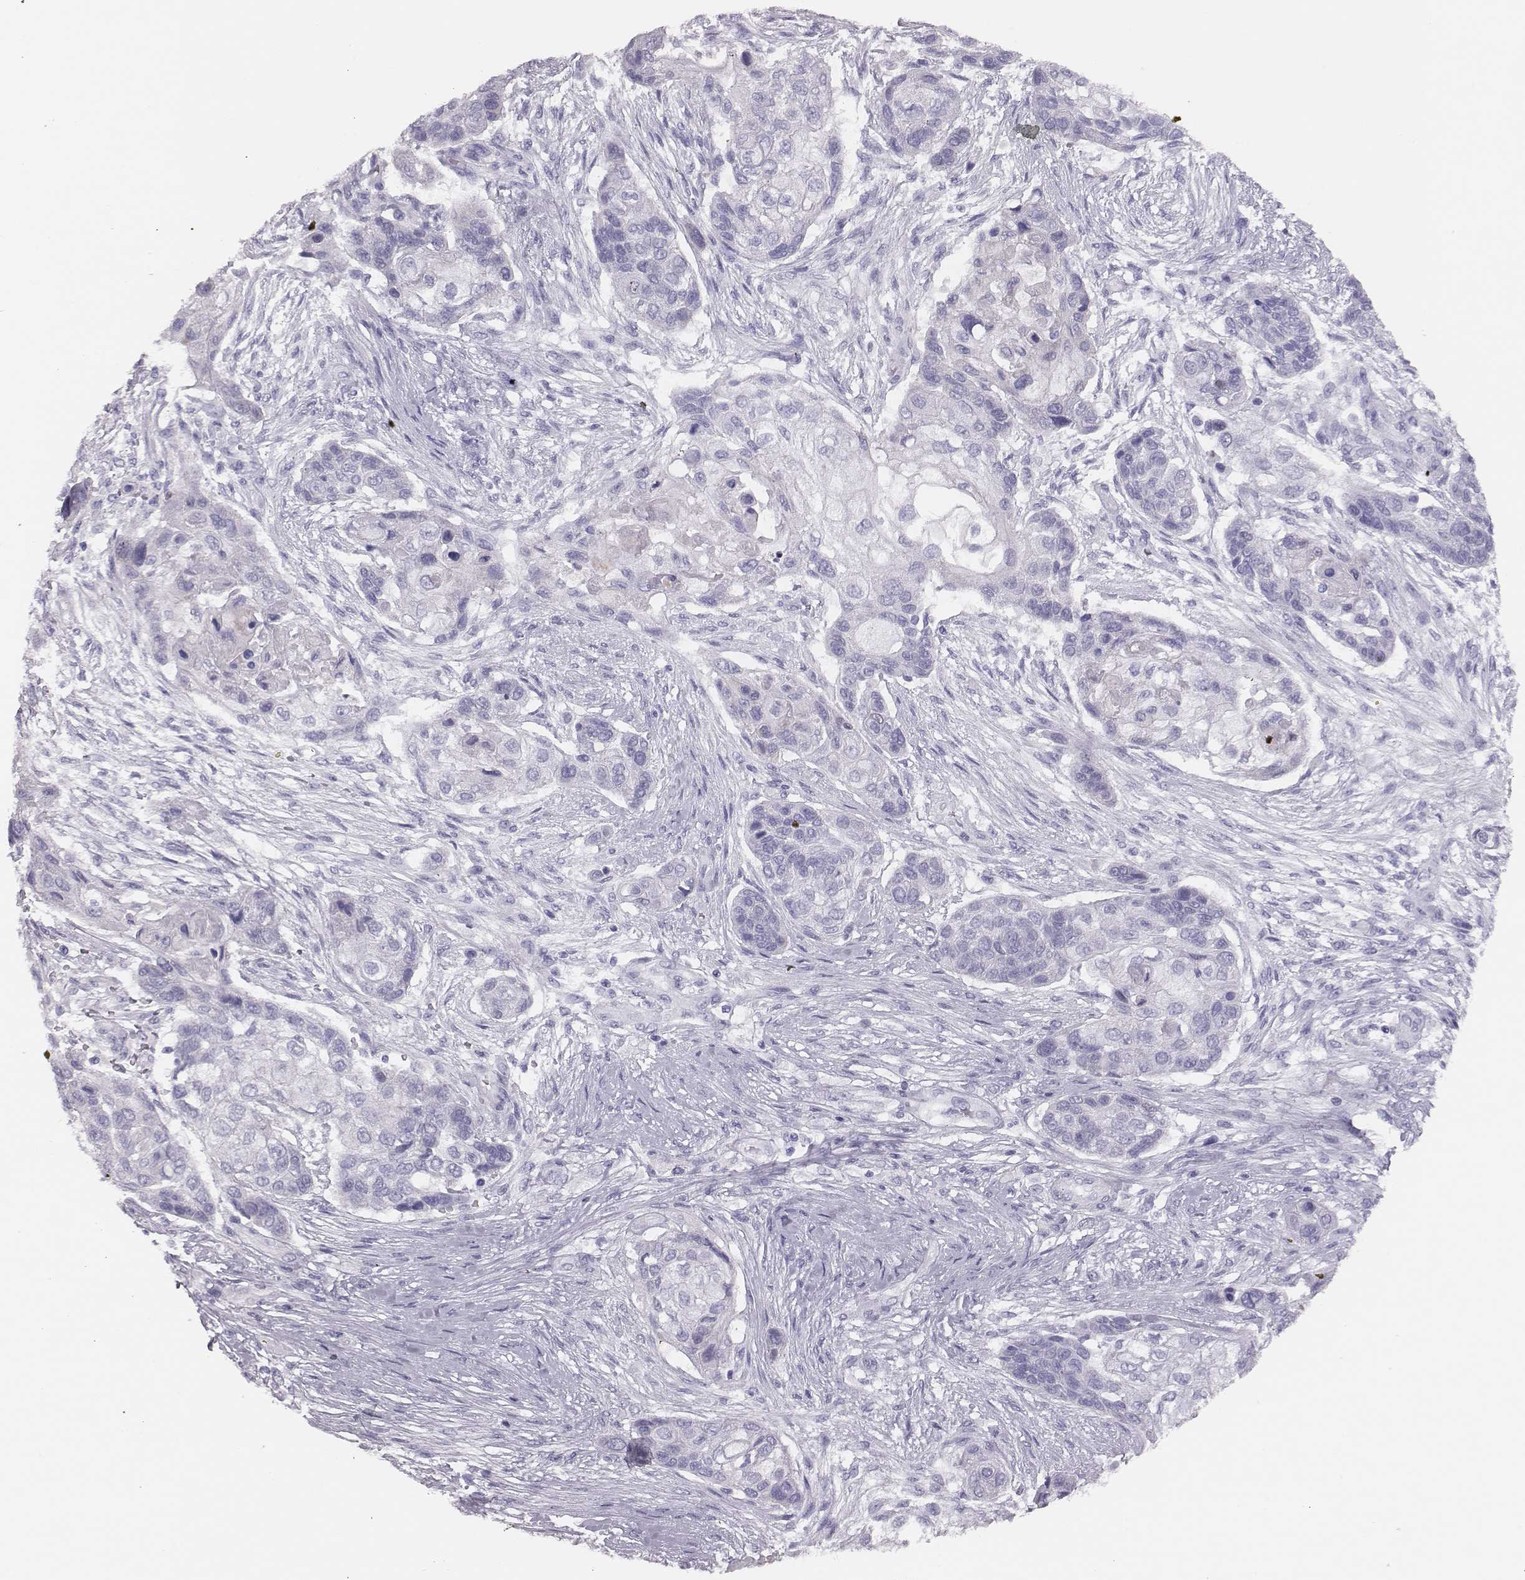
{"staining": {"intensity": "negative", "quantity": "none", "location": "none"}, "tissue": "lung cancer", "cell_type": "Tumor cells", "image_type": "cancer", "snomed": [{"axis": "morphology", "description": "Squamous cell carcinoma, NOS"}, {"axis": "topography", "description": "Lung"}], "caption": "An image of lung cancer stained for a protein shows no brown staining in tumor cells.", "gene": "H1-6", "patient": {"sex": "male", "age": 69}}